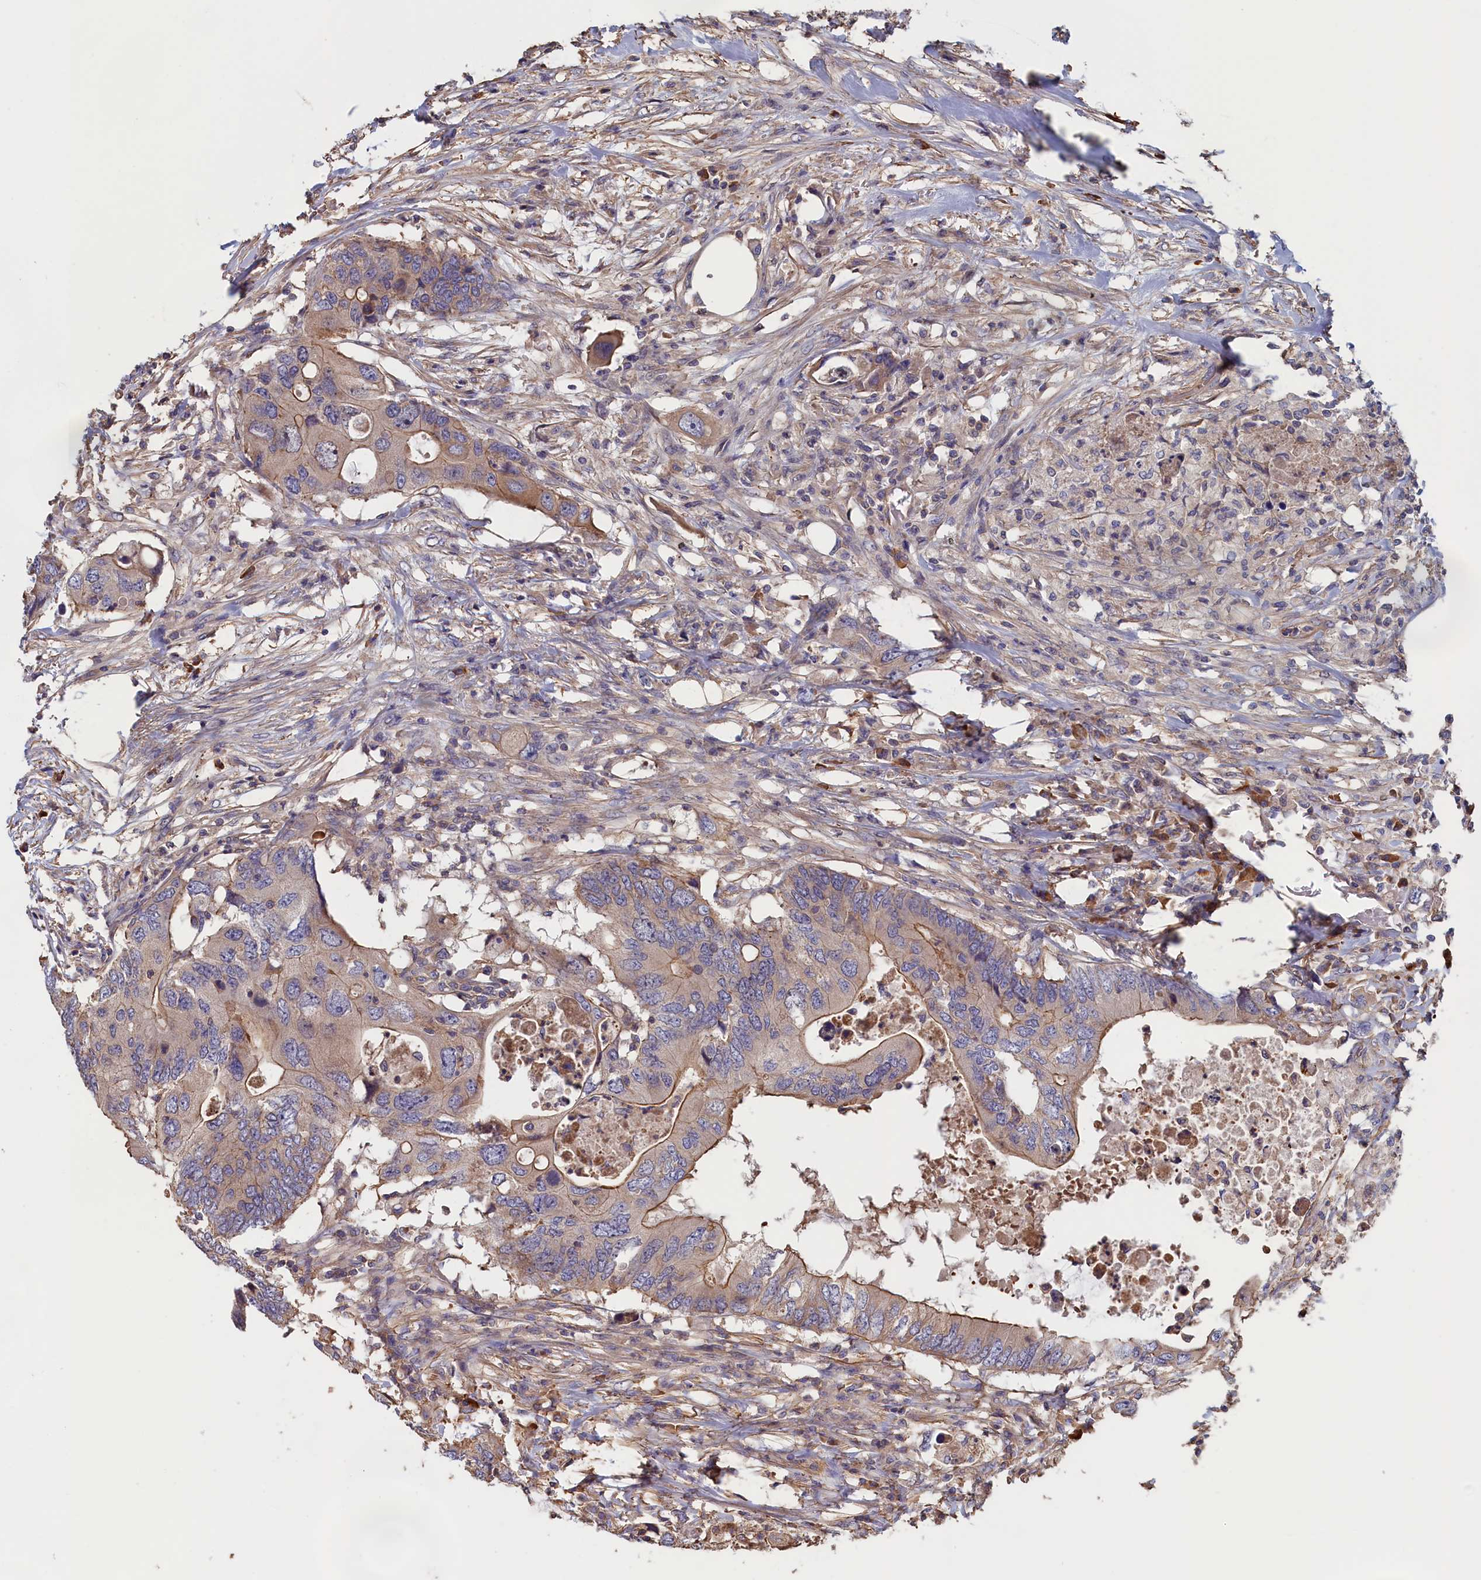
{"staining": {"intensity": "moderate", "quantity": "25%-75%", "location": "cytoplasmic/membranous"}, "tissue": "colorectal cancer", "cell_type": "Tumor cells", "image_type": "cancer", "snomed": [{"axis": "morphology", "description": "Adenocarcinoma, NOS"}, {"axis": "topography", "description": "Colon"}], "caption": "Adenocarcinoma (colorectal) was stained to show a protein in brown. There is medium levels of moderate cytoplasmic/membranous staining in approximately 25%-75% of tumor cells.", "gene": "ANKRD2", "patient": {"sex": "male", "age": 71}}